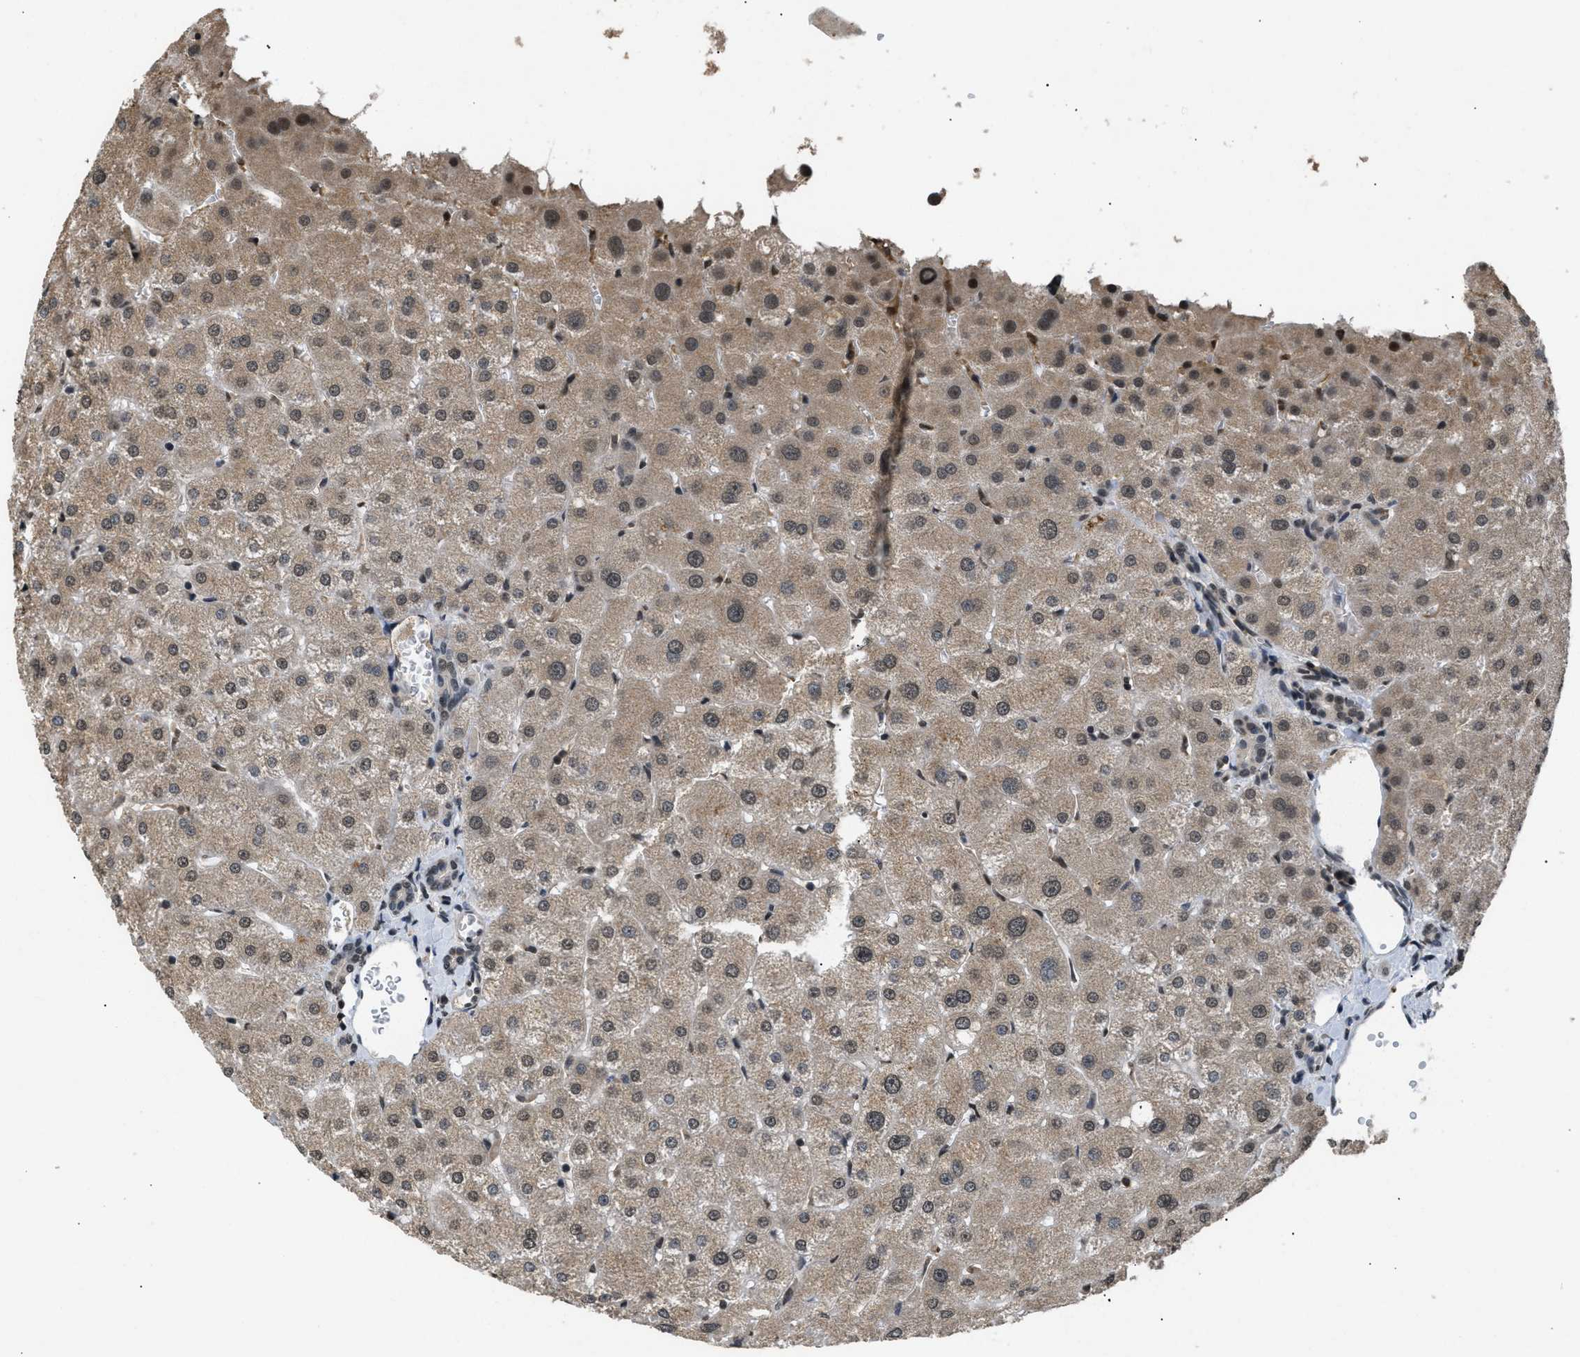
{"staining": {"intensity": "moderate", "quantity": "25%-75%", "location": "nuclear"}, "tissue": "liver", "cell_type": "Cholangiocytes", "image_type": "normal", "snomed": [{"axis": "morphology", "description": "Normal tissue, NOS"}, {"axis": "topography", "description": "Liver"}], "caption": "Protein expression analysis of benign liver demonstrates moderate nuclear staining in about 25%-75% of cholangiocytes.", "gene": "RBM5", "patient": {"sex": "male", "age": 73}}